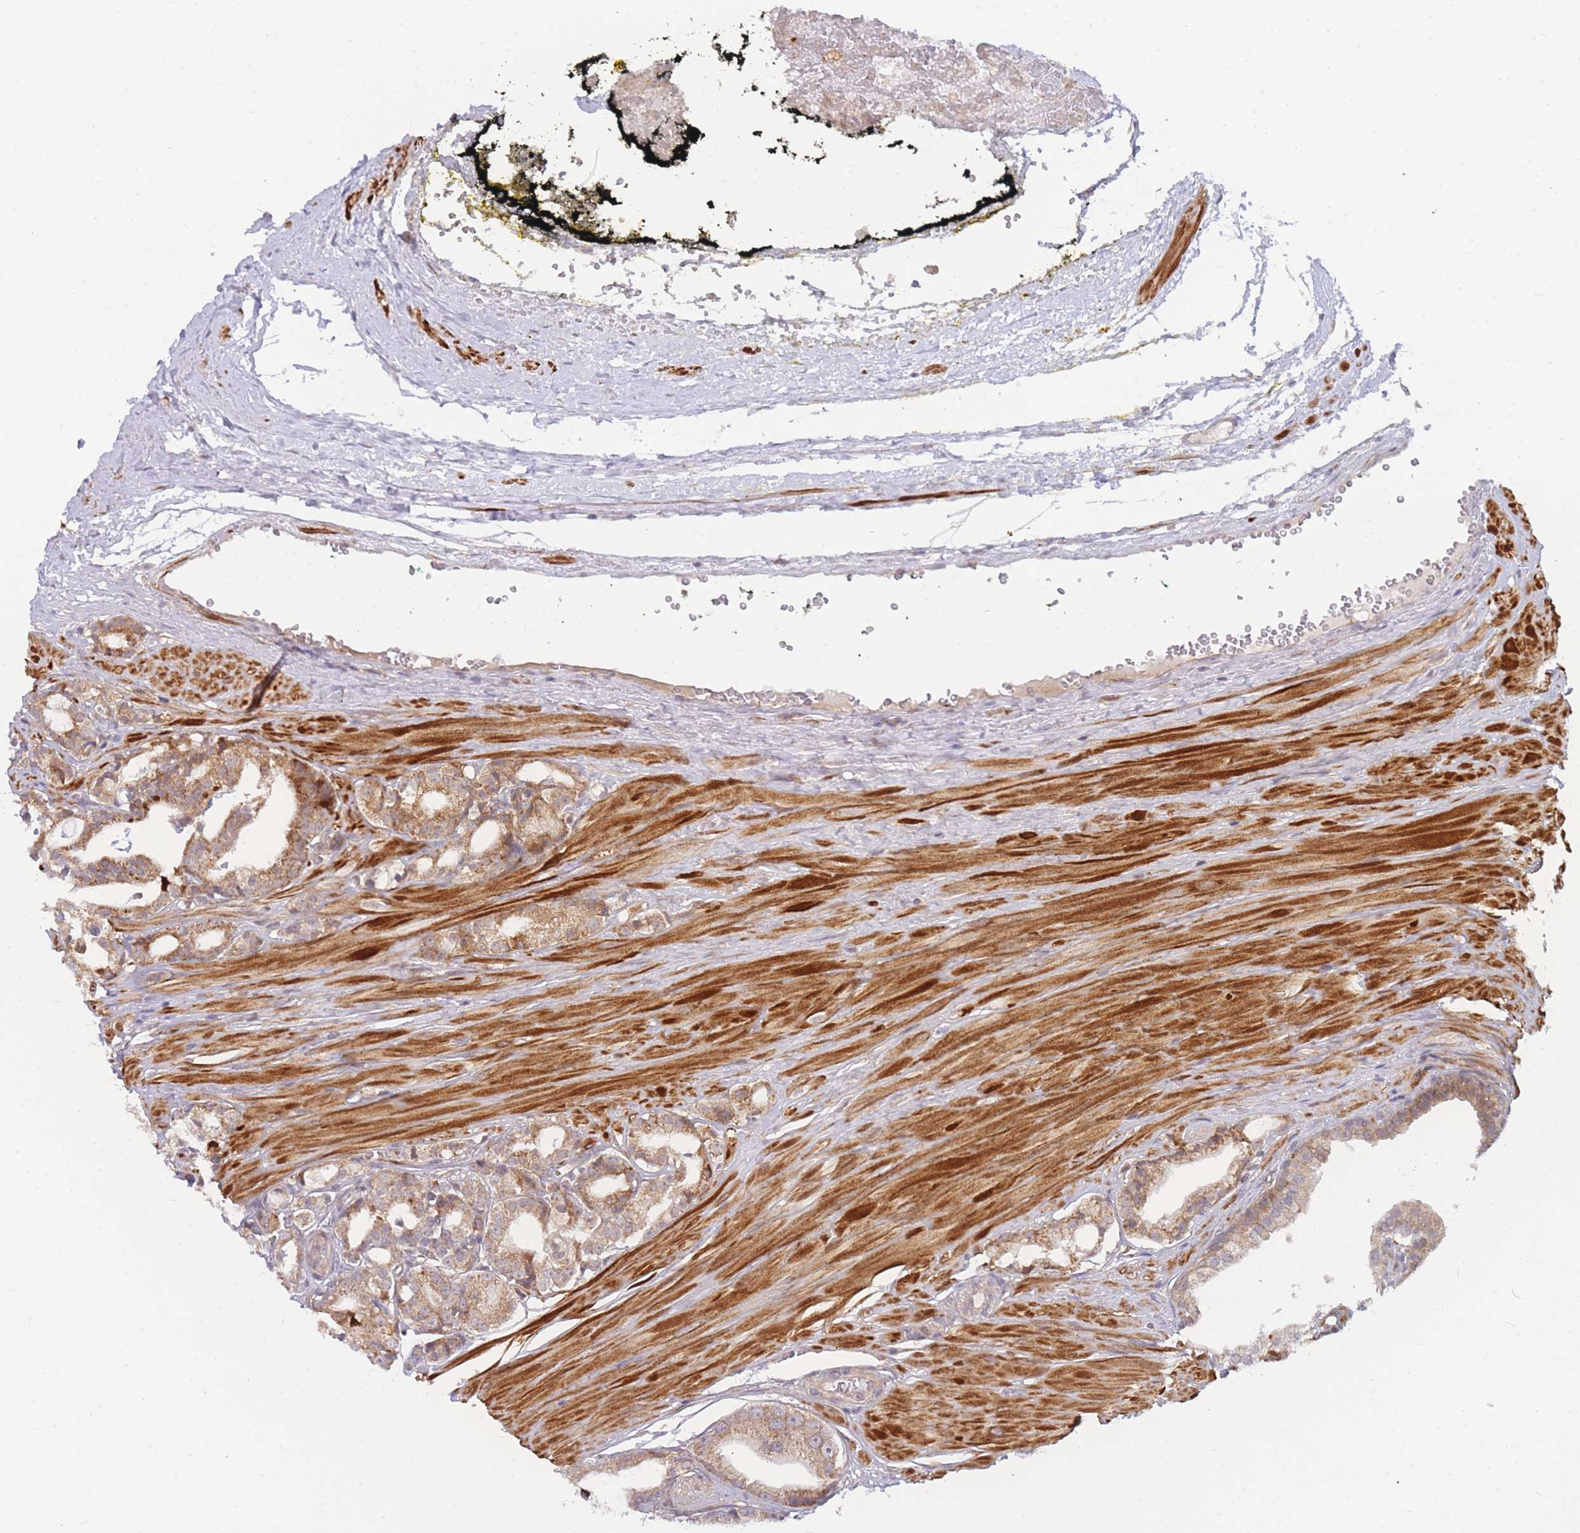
{"staining": {"intensity": "moderate", "quantity": "25%-75%", "location": "cytoplasmic/membranous"}, "tissue": "prostate cancer", "cell_type": "Tumor cells", "image_type": "cancer", "snomed": [{"axis": "morphology", "description": "Adenocarcinoma, High grade"}, {"axis": "topography", "description": "Prostate"}], "caption": "There is medium levels of moderate cytoplasmic/membranous positivity in tumor cells of prostate cancer, as demonstrated by immunohistochemical staining (brown color).", "gene": "TRIM26", "patient": {"sex": "male", "age": 71}}